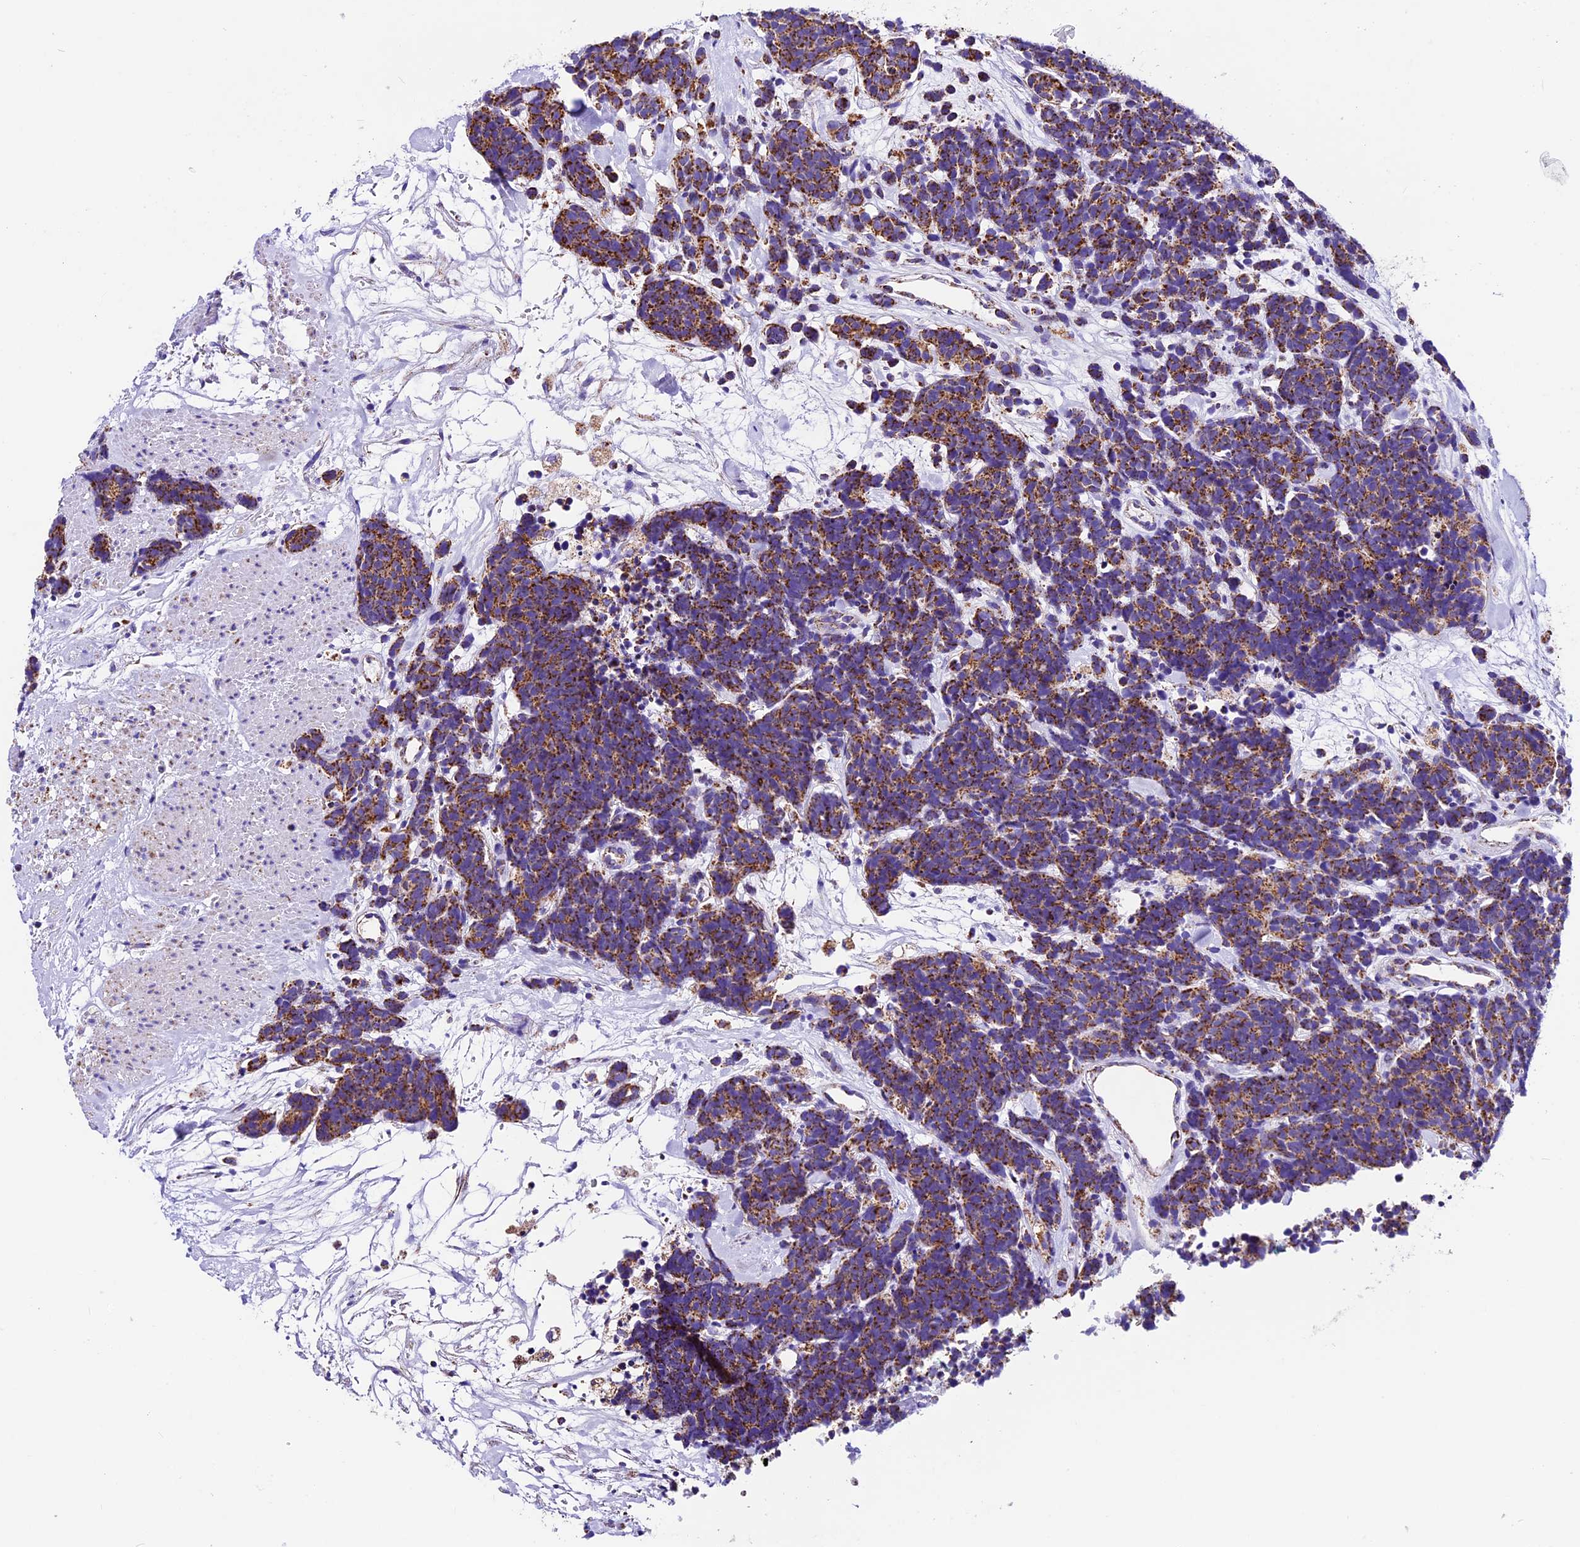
{"staining": {"intensity": "strong", "quantity": ">75%", "location": "cytoplasmic/membranous"}, "tissue": "carcinoid", "cell_type": "Tumor cells", "image_type": "cancer", "snomed": [{"axis": "morphology", "description": "Carcinoma, NOS"}, {"axis": "morphology", "description": "Carcinoid, malignant, NOS"}, {"axis": "topography", "description": "Urinary bladder"}], "caption": "The histopathology image reveals a brown stain indicating the presence of a protein in the cytoplasmic/membranous of tumor cells in carcinoid.", "gene": "DCAF5", "patient": {"sex": "male", "age": 57}}